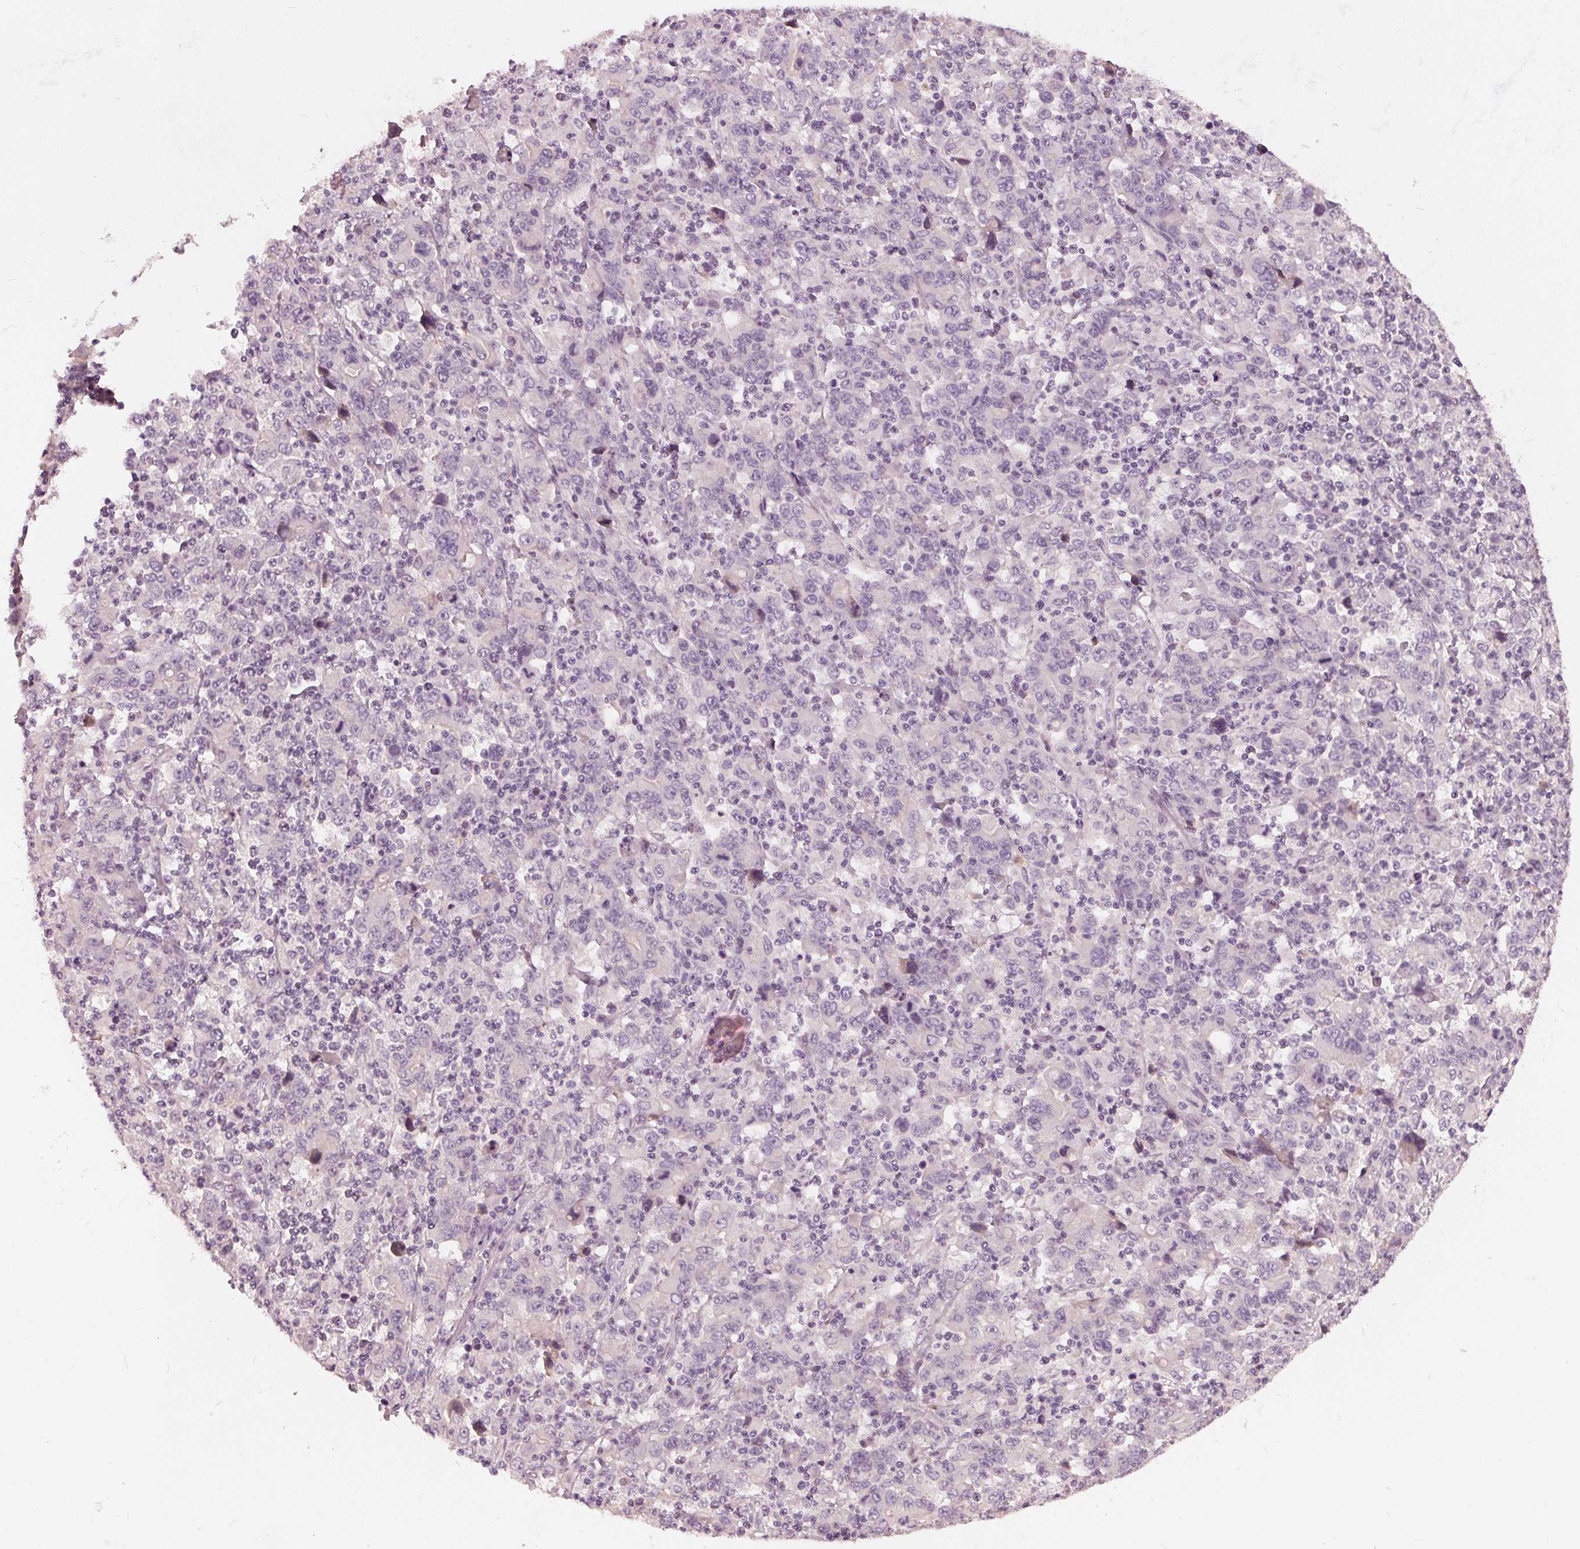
{"staining": {"intensity": "negative", "quantity": "none", "location": "none"}, "tissue": "stomach cancer", "cell_type": "Tumor cells", "image_type": "cancer", "snomed": [{"axis": "morphology", "description": "Adenocarcinoma, NOS"}, {"axis": "topography", "description": "Stomach, upper"}], "caption": "This is an immunohistochemistry histopathology image of human stomach cancer. There is no expression in tumor cells.", "gene": "KLK13", "patient": {"sex": "male", "age": 69}}